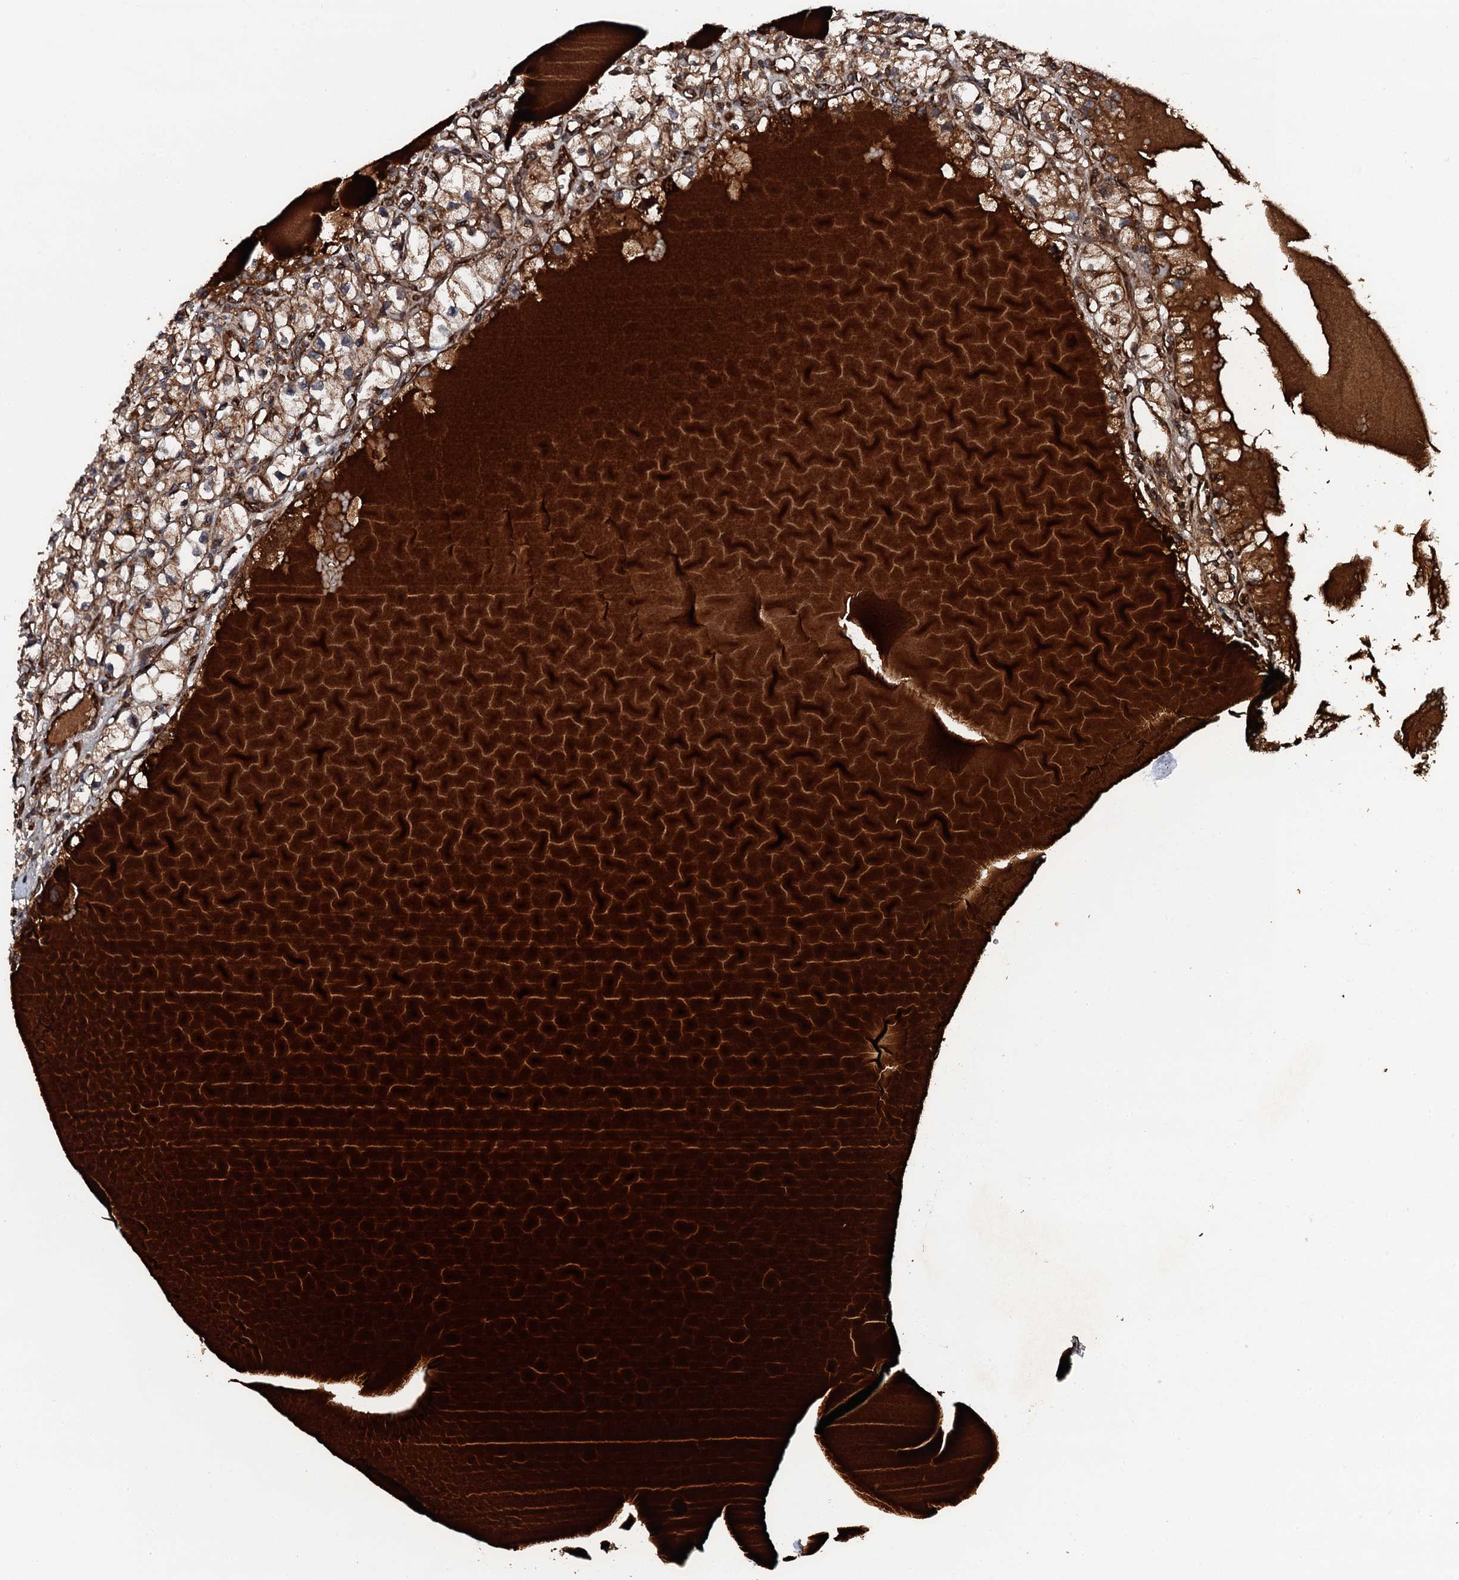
{"staining": {"intensity": "moderate", "quantity": ">75%", "location": "cytoplasmic/membranous"}, "tissue": "renal cancer", "cell_type": "Tumor cells", "image_type": "cancer", "snomed": [{"axis": "morphology", "description": "Adenocarcinoma, NOS"}, {"axis": "topography", "description": "Kidney"}], "caption": "Brown immunohistochemical staining in human adenocarcinoma (renal) shows moderate cytoplasmic/membranous positivity in approximately >75% of tumor cells.", "gene": "FLYWCH1", "patient": {"sex": "male", "age": 56}}